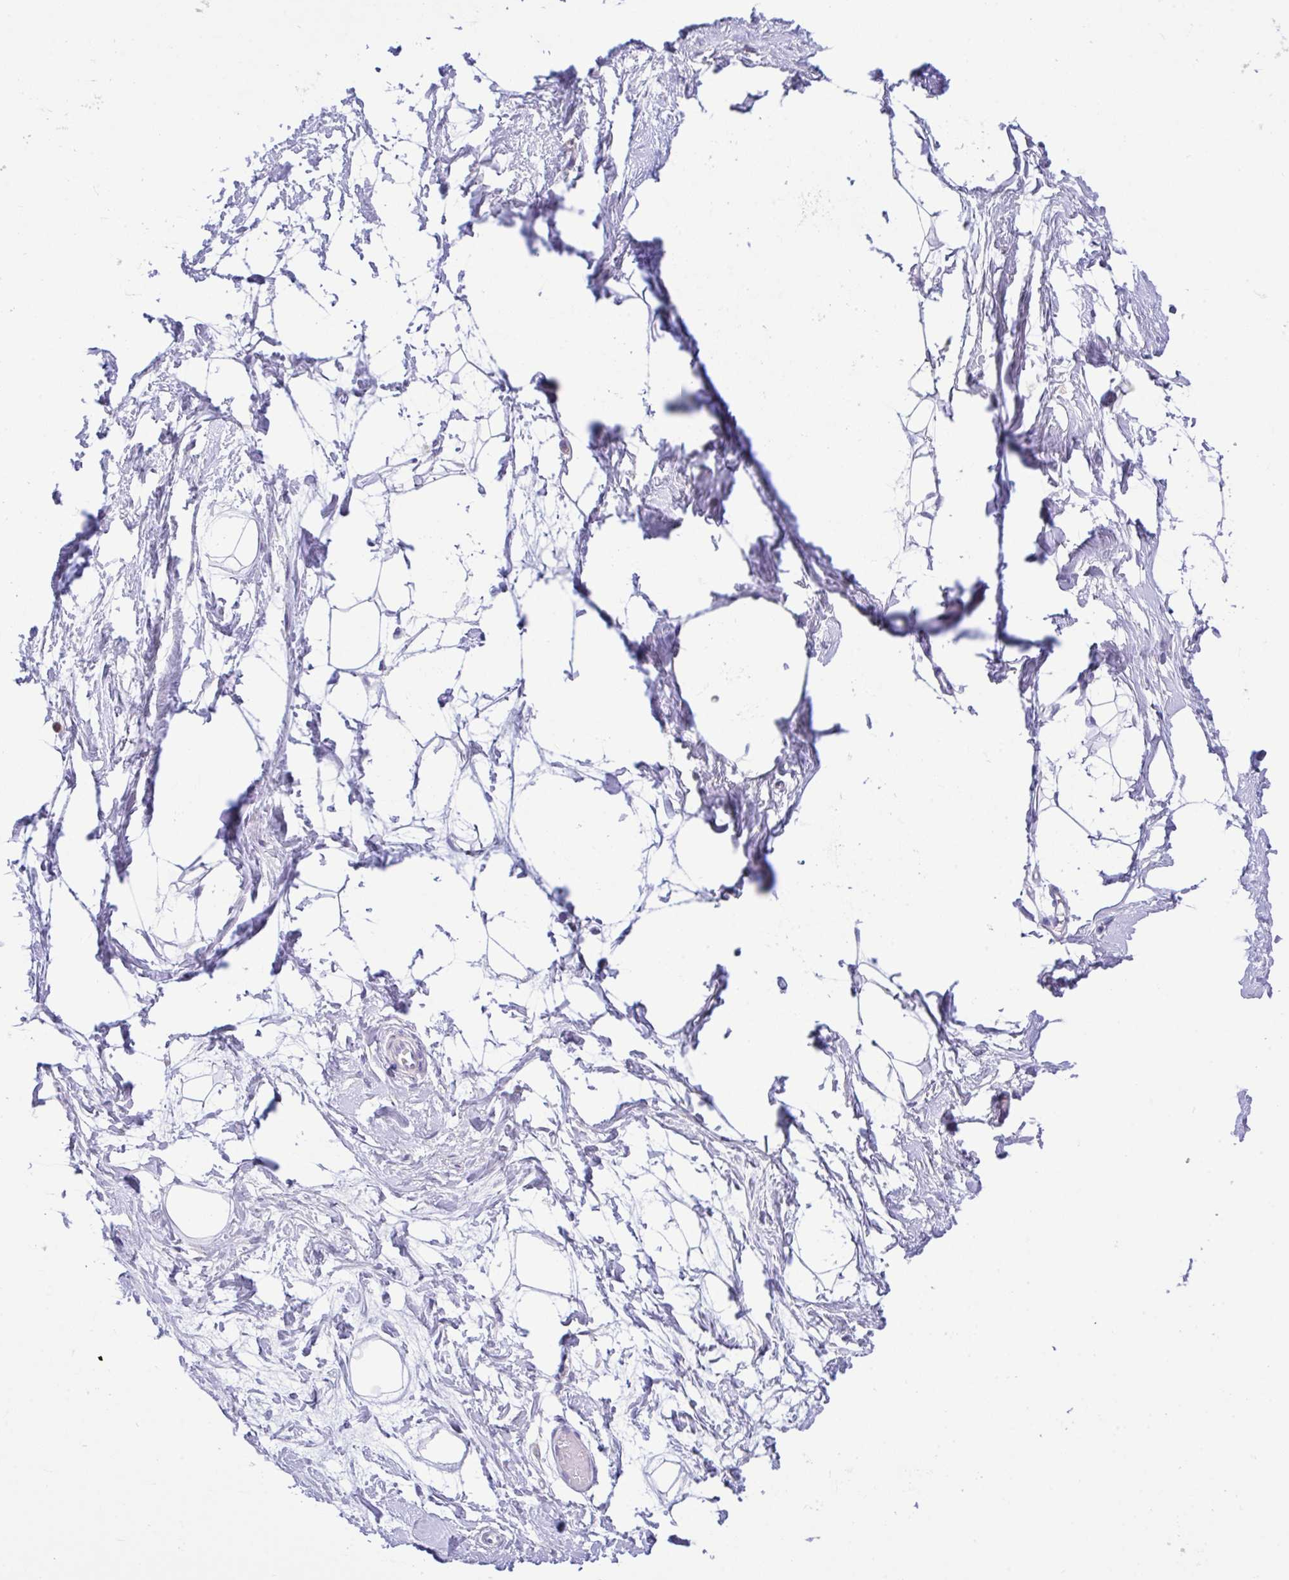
{"staining": {"intensity": "negative", "quantity": "none", "location": "none"}, "tissue": "breast", "cell_type": "Adipocytes", "image_type": "normal", "snomed": [{"axis": "morphology", "description": "Normal tissue, NOS"}, {"axis": "topography", "description": "Breast"}], "caption": "Immunohistochemistry histopathology image of benign breast: breast stained with DAB exhibits no significant protein positivity in adipocytes.", "gene": "FBXL20", "patient": {"sex": "female", "age": 45}}